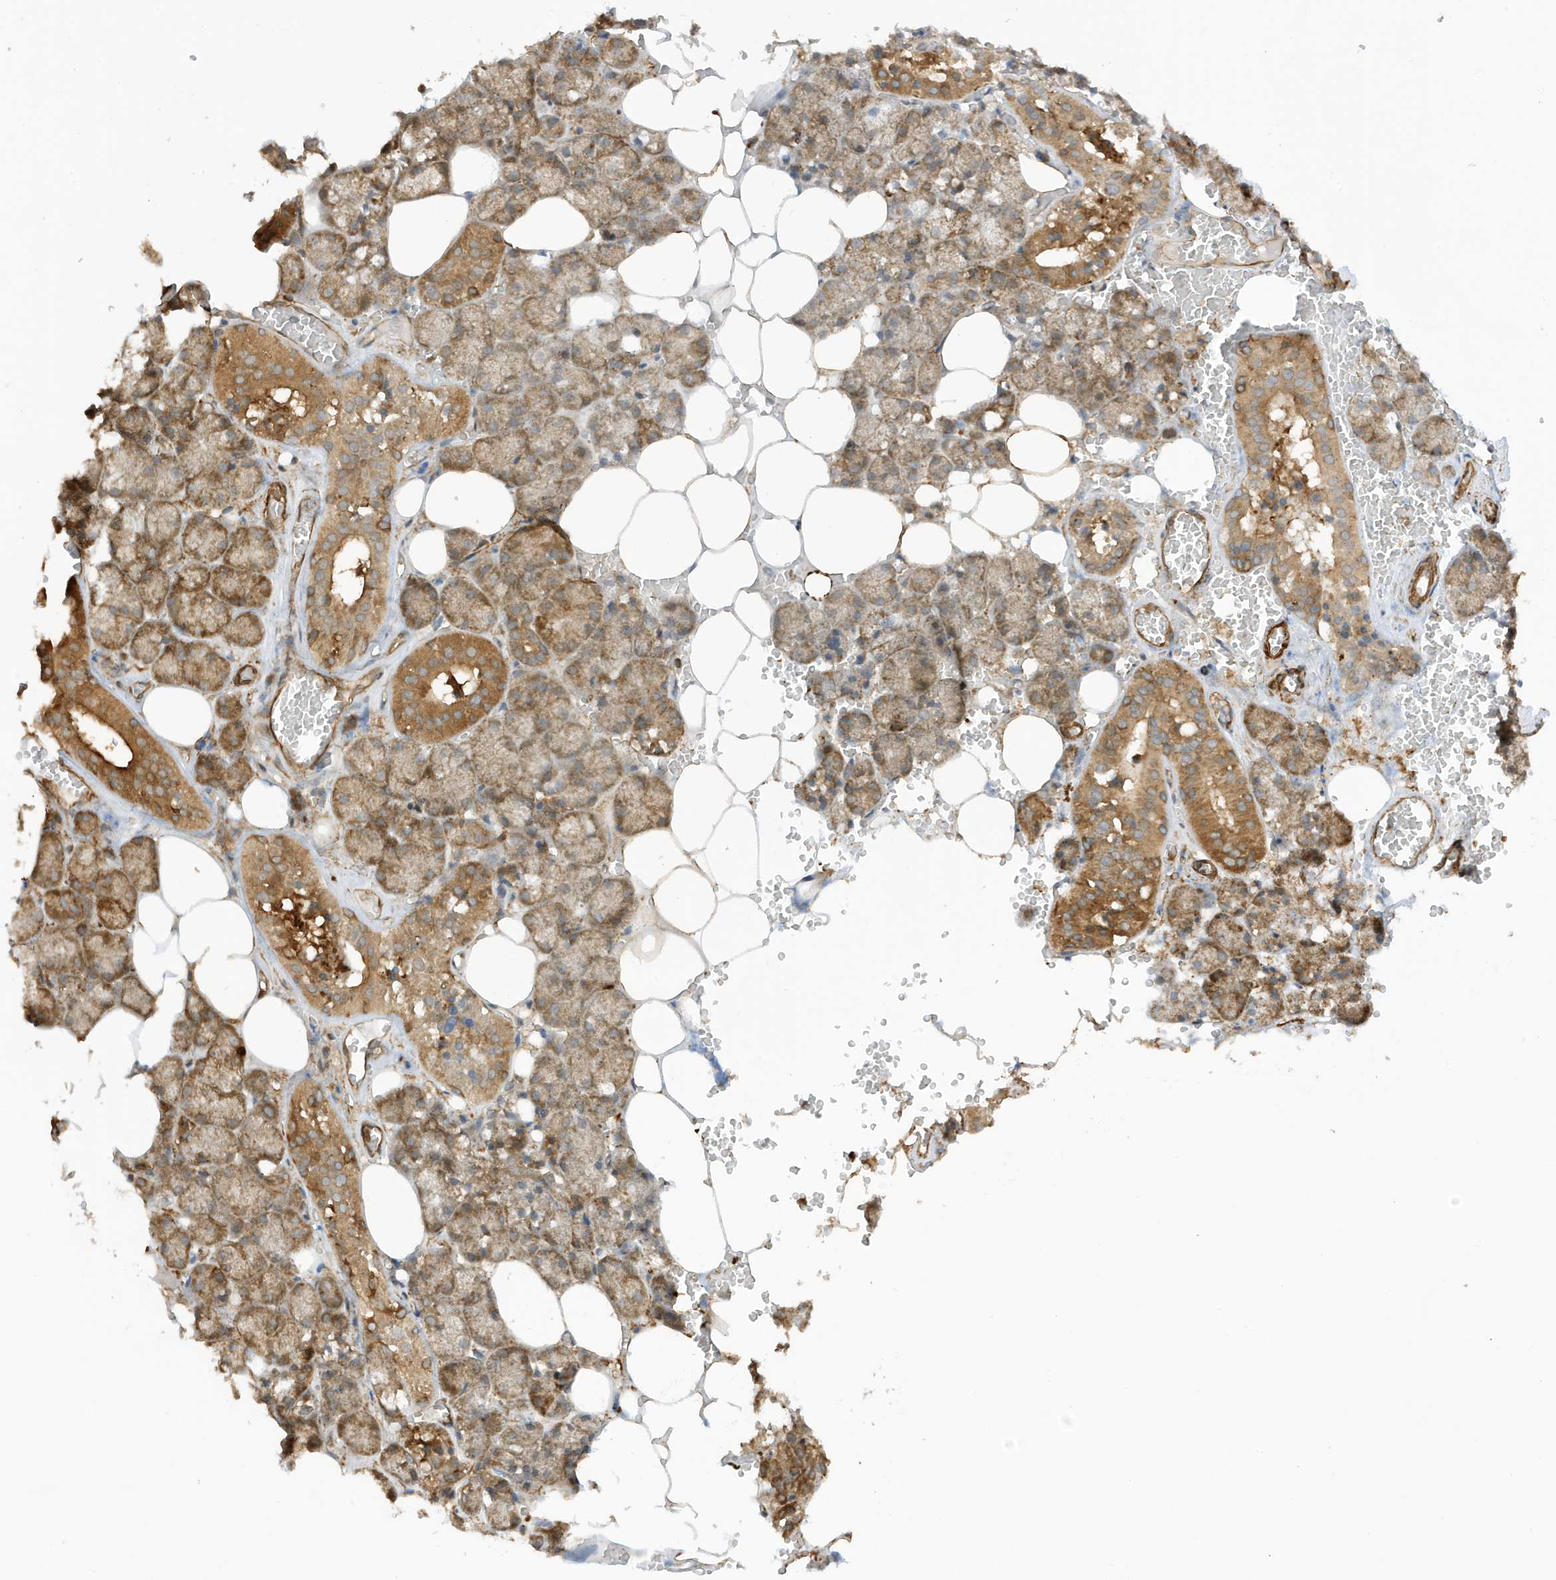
{"staining": {"intensity": "moderate", "quantity": ">75%", "location": "cytoplasmic/membranous"}, "tissue": "salivary gland", "cell_type": "Glandular cells", "image_type": "normal", "snomed": [{"axis": "morphology", "description": "Normal tissue, NOS"}, {"axis": "topography", "description": "Salivary gland"}], "caption": "The immunohistochemical stain shows moderate cytoplasmic/membranous staining in glandular cells of normal salivary gland.", "gene": "CDC42EP3", "patient": {"sex": "male", "age": 62}}